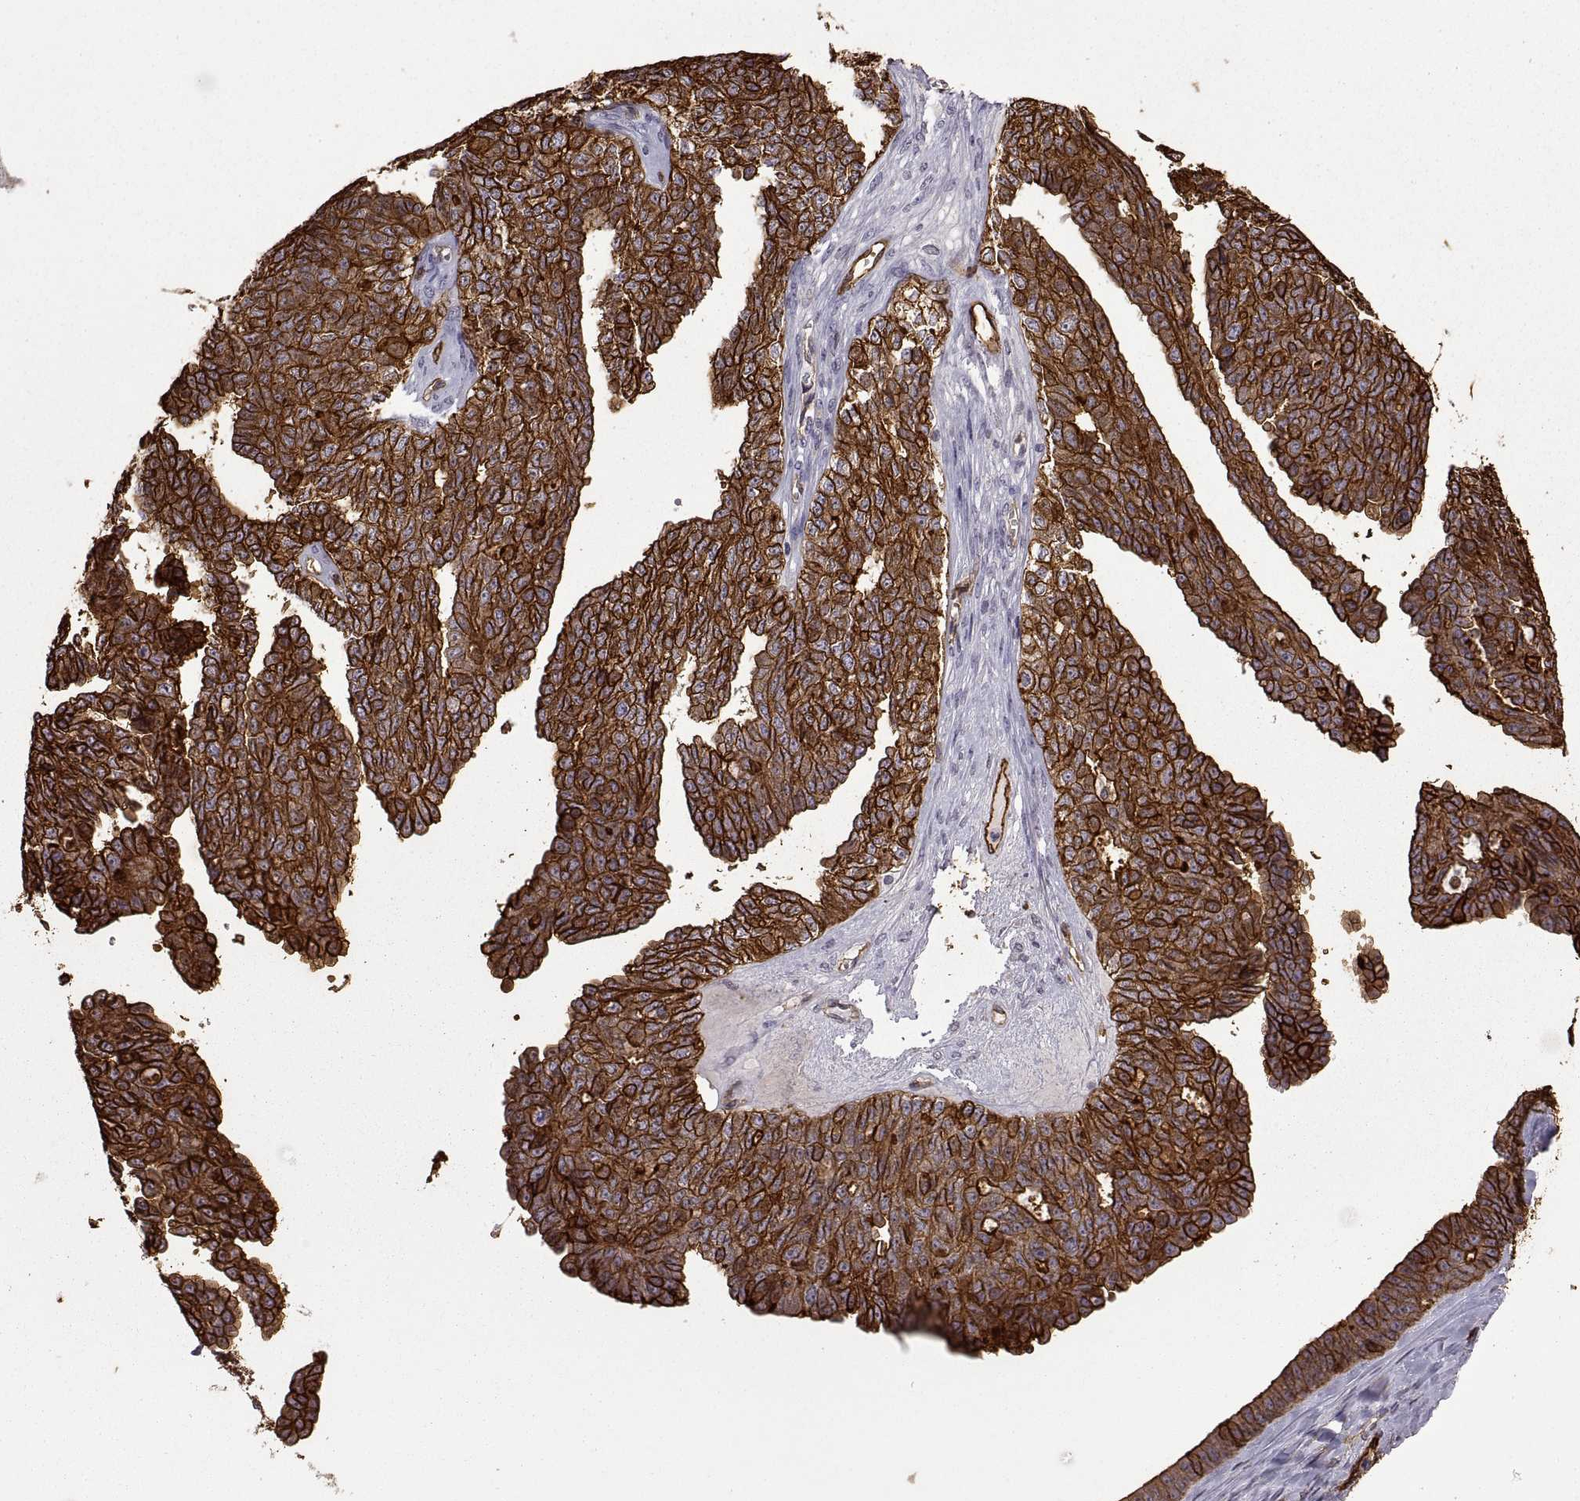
{"staining": {"intensity": "strong", "quantity": ">75%", "location": "cytoplasmic/membranous"}, "tissue": "ovarian cancer", "cell_type": "Tumor cells", "image_type": "cancer", "snomed": [{"axis": "morphology", "description": "Cystadenocarcinoma, serous, NOS"}, {"axis": "topography", "description": "Ovary"}], "caption": "Protein analysis of ovarian cancer (serous cystadenocarcinoma) tissue demonstrates strong cytoplasmic/membranous expression in approximately >75% of tumor cells.", "gene": "S100A10", "patient": {"sex": "female", "age": 71}}